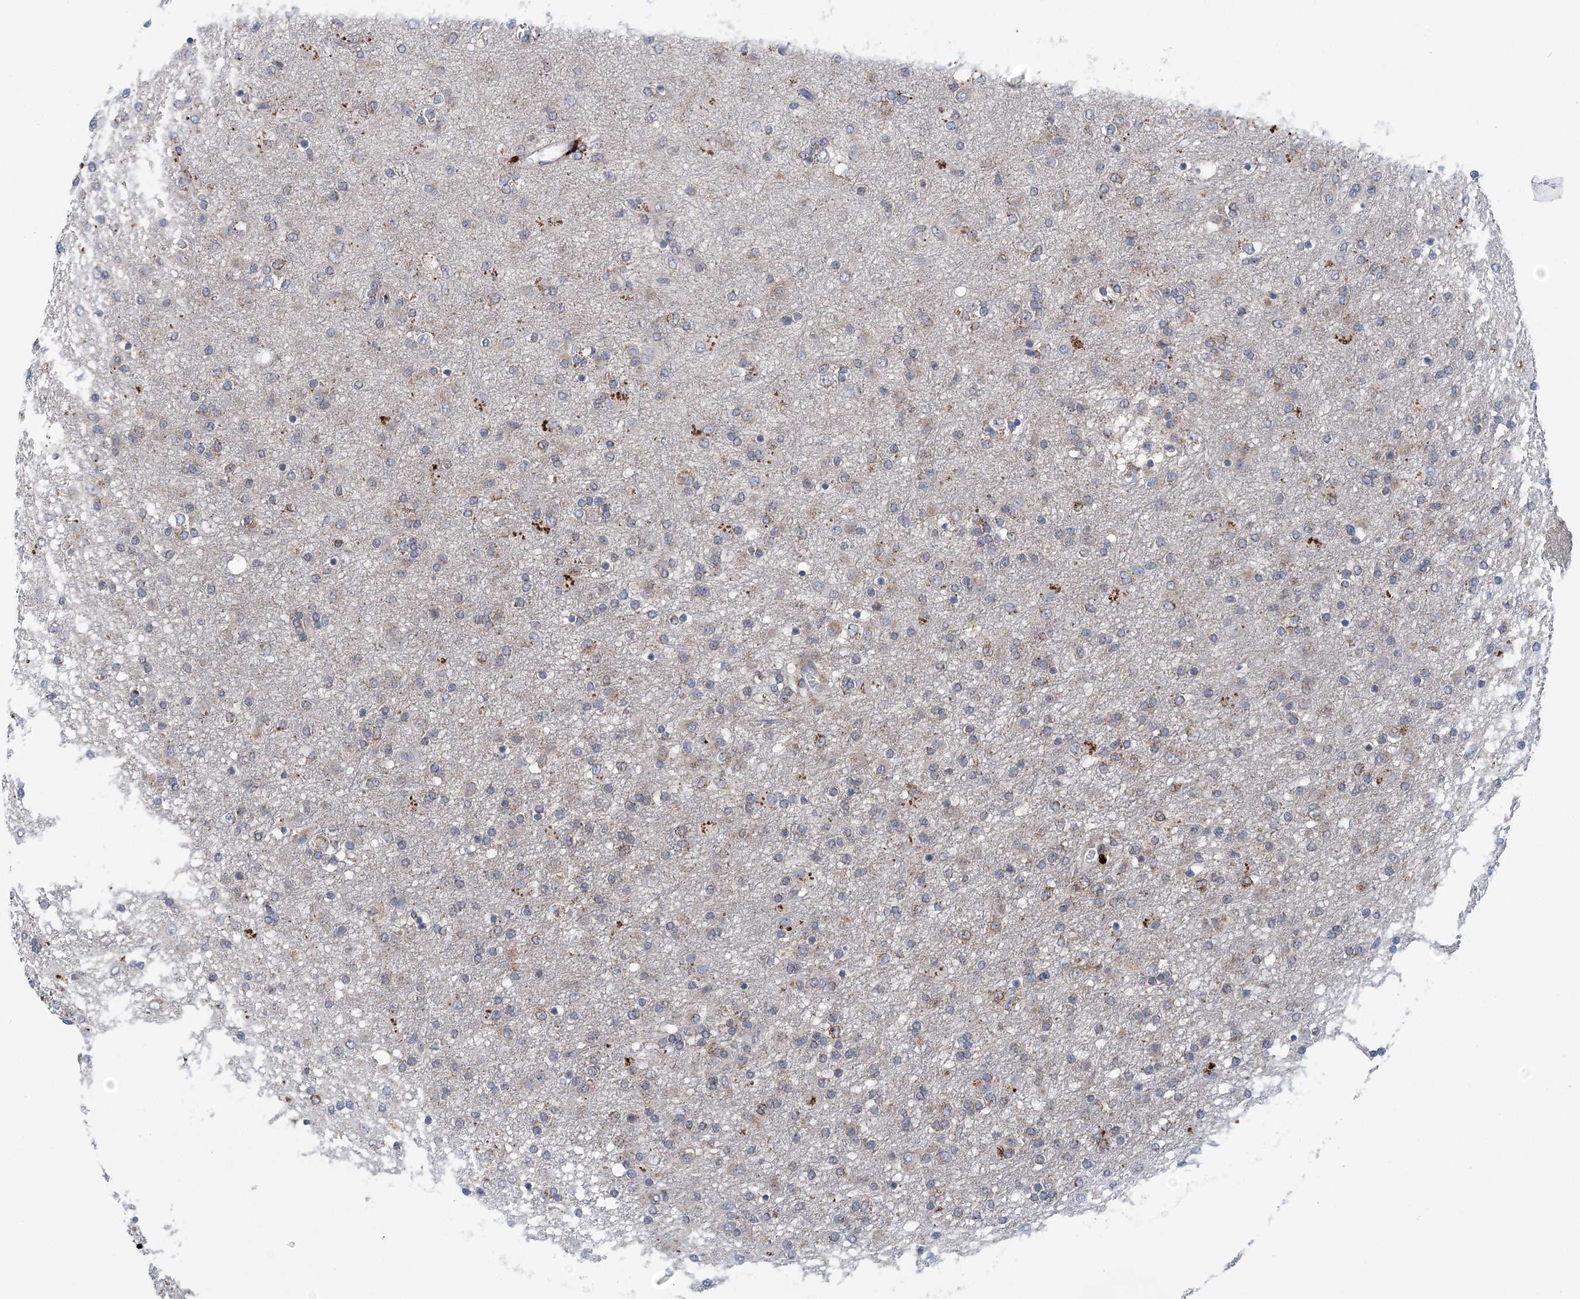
{"staining": {"intensity": "weak", "quantity": "25%-75%", "location": "cytoplasmic/membranous"}, "tissue": "glioma", "cell_type": "Tumor cells", "image_type": "cancer", "snomed": [{"axis": "morphology", "description": "Glioma, malignant, Low grade"}, {"axis": "topography", "description": "Brain"}], "caption": "DAB immunohistochemical staining of low-grade glioma (malignant) exhibits weak cytoplasmic/membranous protein expression in approximately 25%-75% of tumor cells.", "gene": "COPE", "patient": {"sex": "male", "age": 65}}